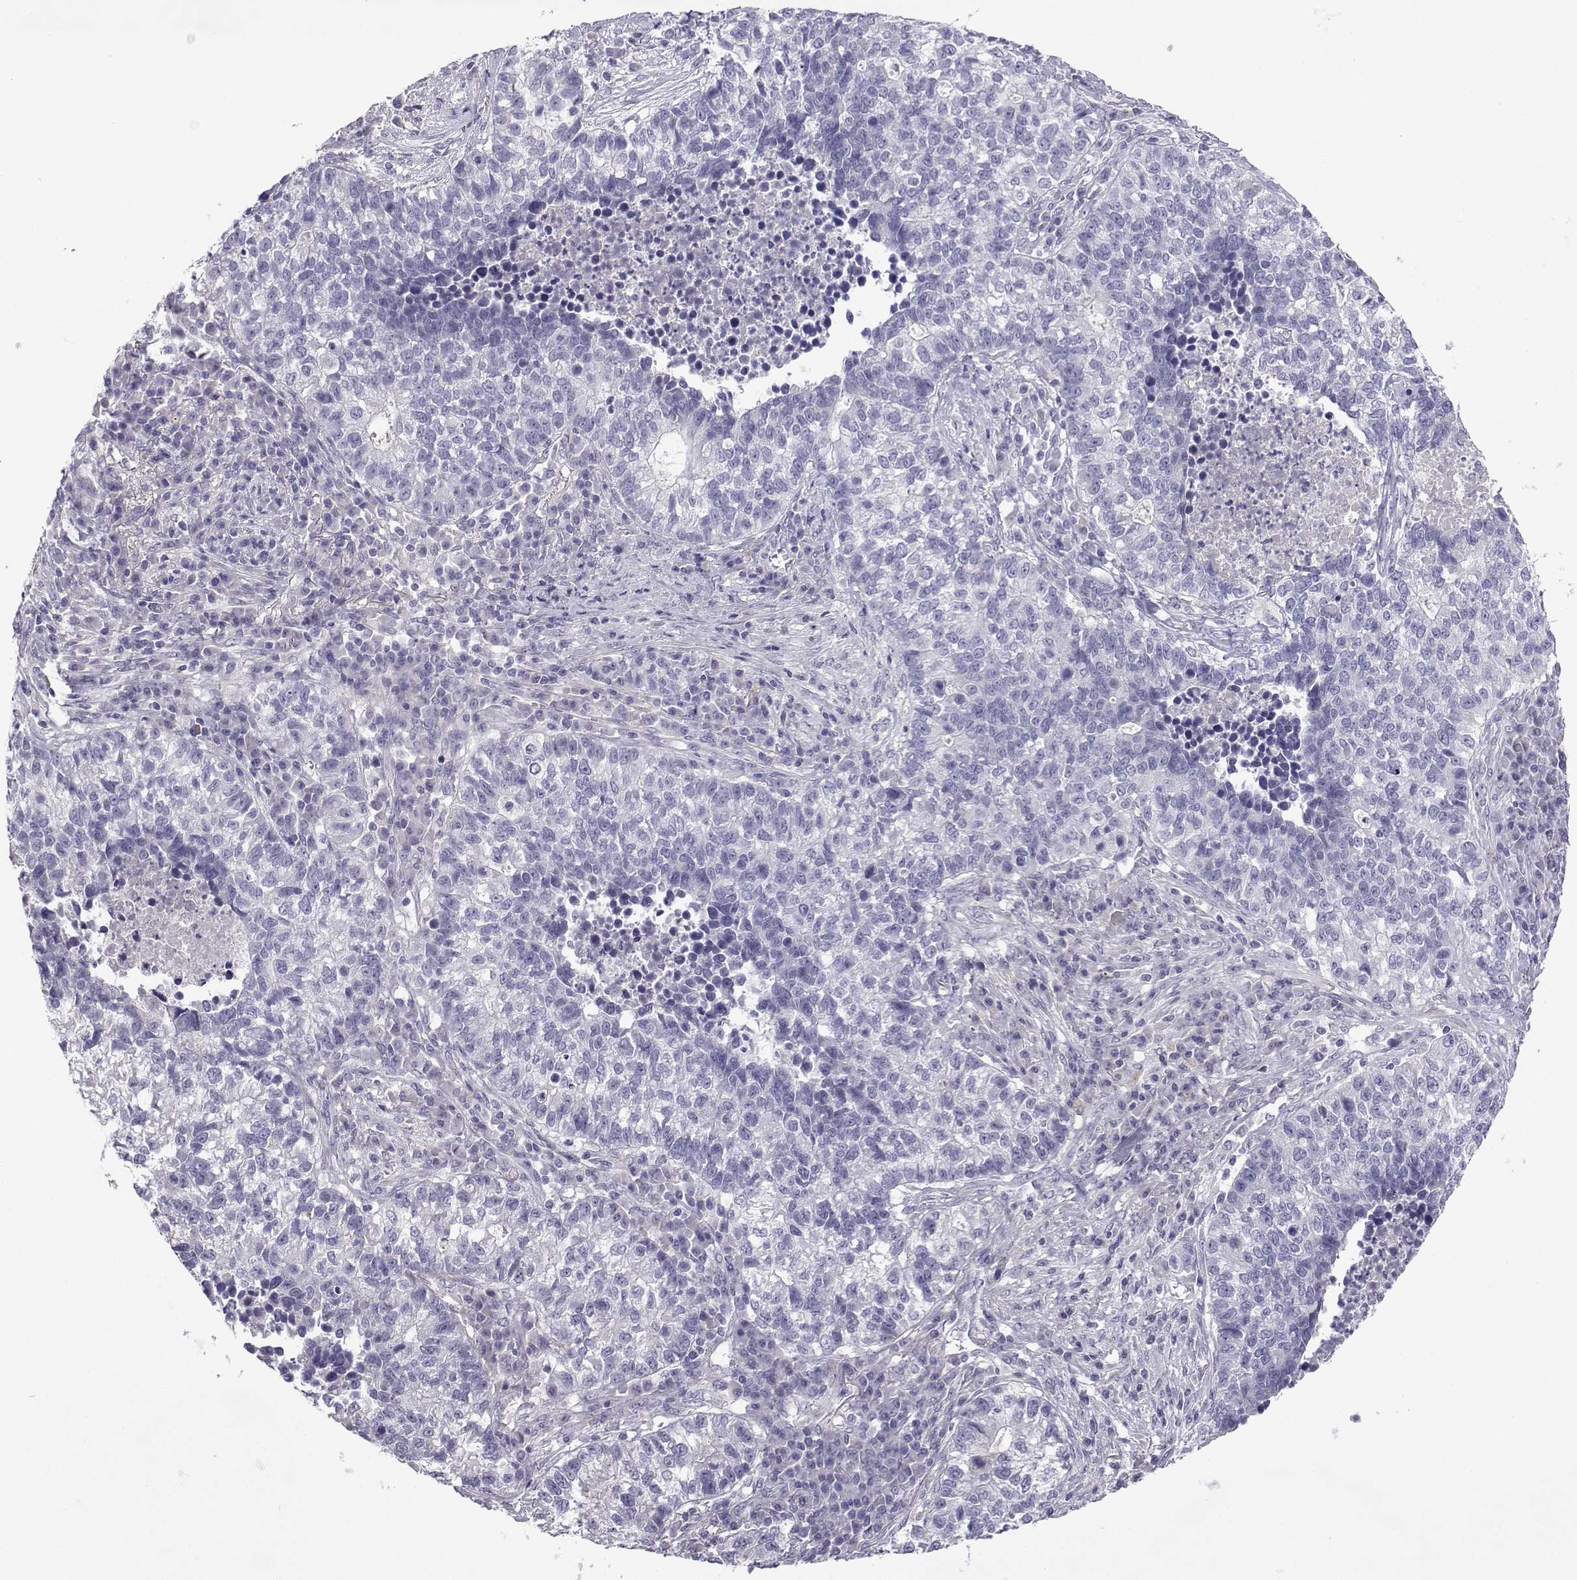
{"staining": {"intensity": "negative", "quantity": "none", "location": "none"}, "tissue": "lung cancer", "cell_type": "Tumor cells", "image_type": "cancer", "snomed": [{"axis": "morphology", "description": "Adenocarcinoma, NOS"}, {"axis": "topography", "description": "Lung"}], "caption": "Micrograph shows no protein staining in tumor cells of adenocarcinoma (lung) tissue.", "gene": "SPACA7", "patient": {"sex": "male", "age": 57}}